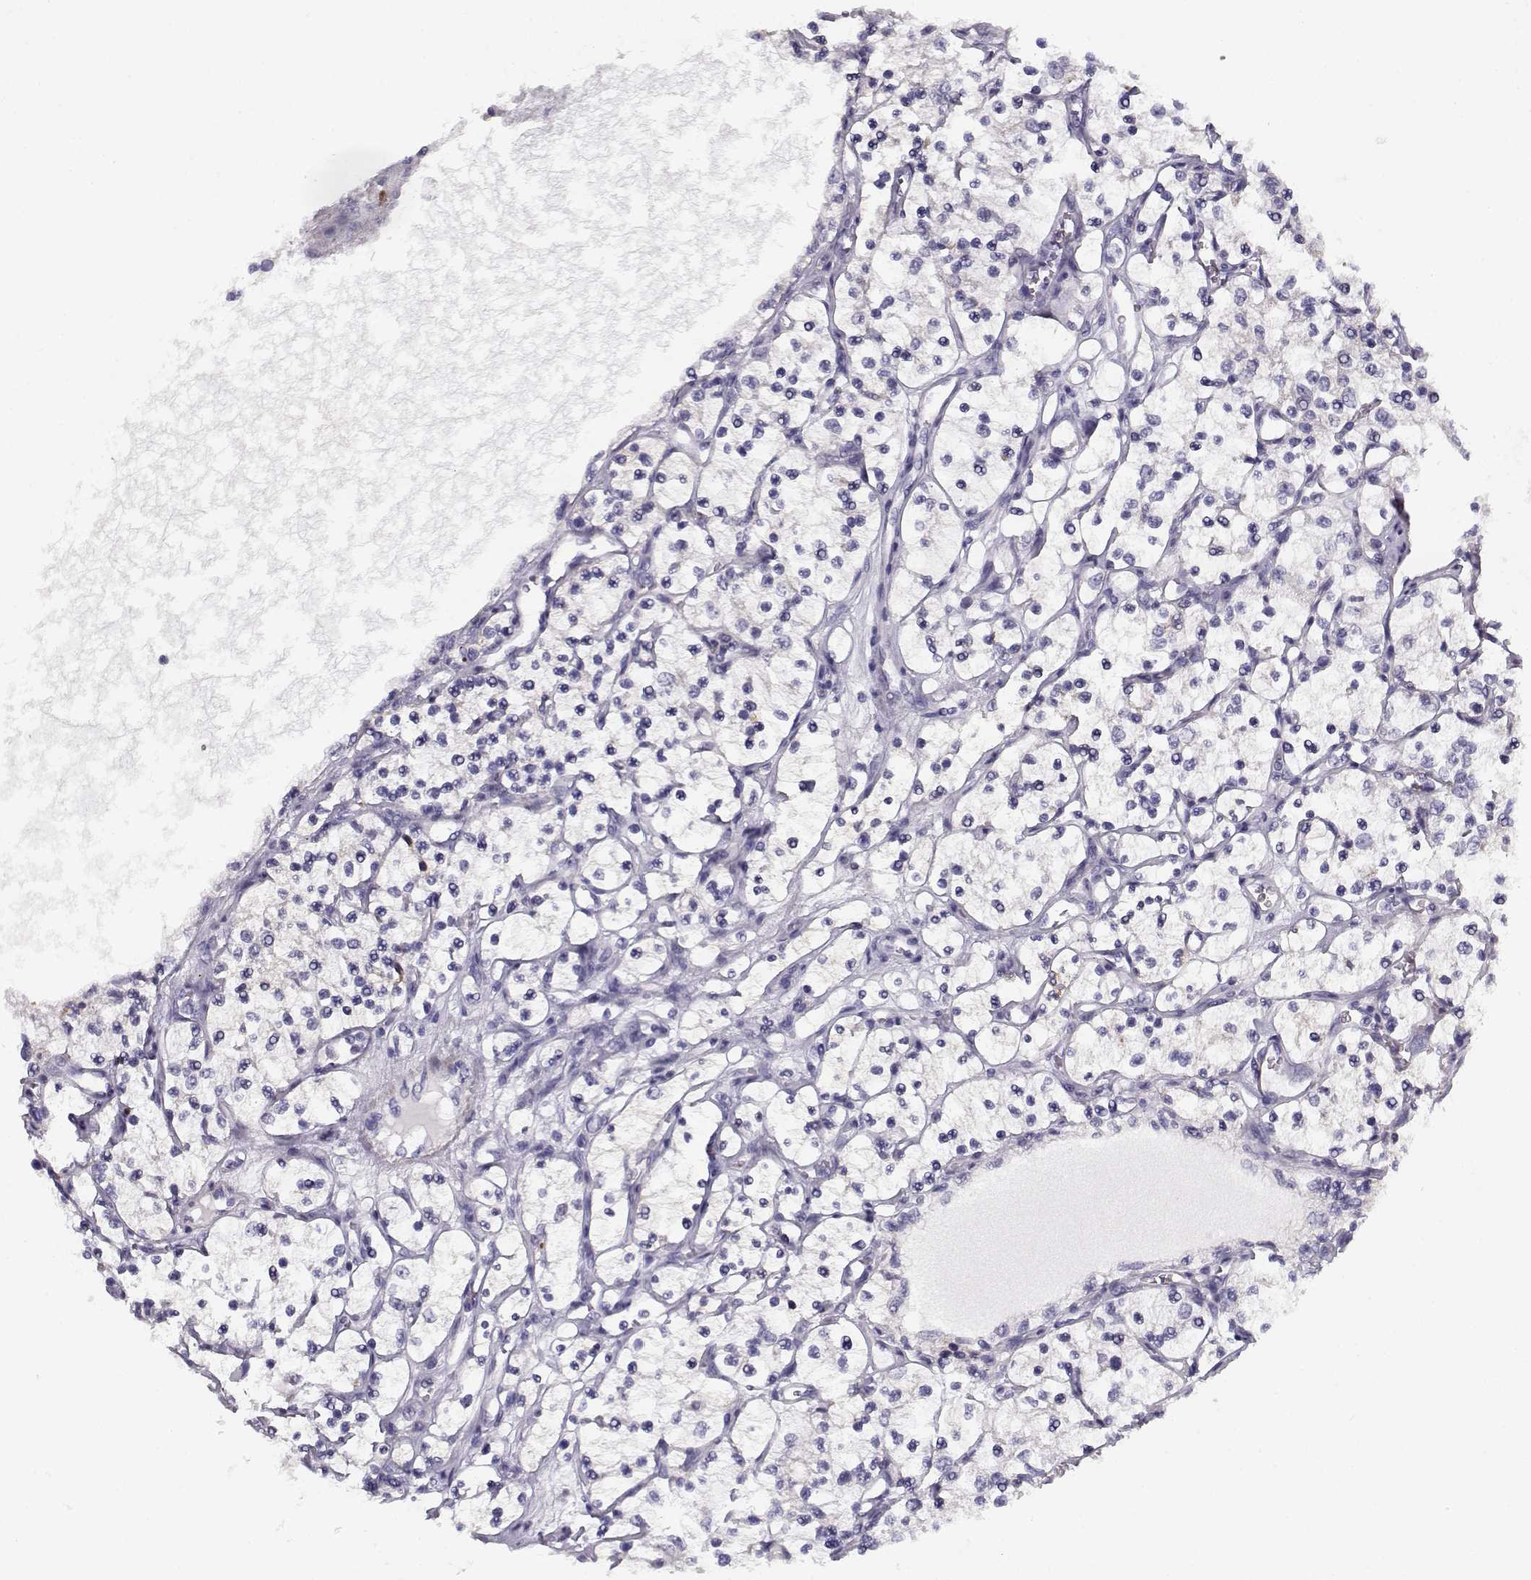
{"staining": {"intensity": "negative", "quantity": "none", "location": "none"}, "tissue": "renal cancer", "cell_type": "Tumor cells", "image_type": "cancer", "snomed": [{"axis": "morphology", "description": "Adenocarcinoma, NOS"}, {"axis": "topography", "description": "Kidney"}], "caption": "The immunohistochemistry photomicrograph has no significant expression in tumor cells of renal cancer tissue. (Brightfield microscopy of DAB IHC at high magnification).", "gene": "CREB3L3", "patient": {"sex": "female", "age": 69}}